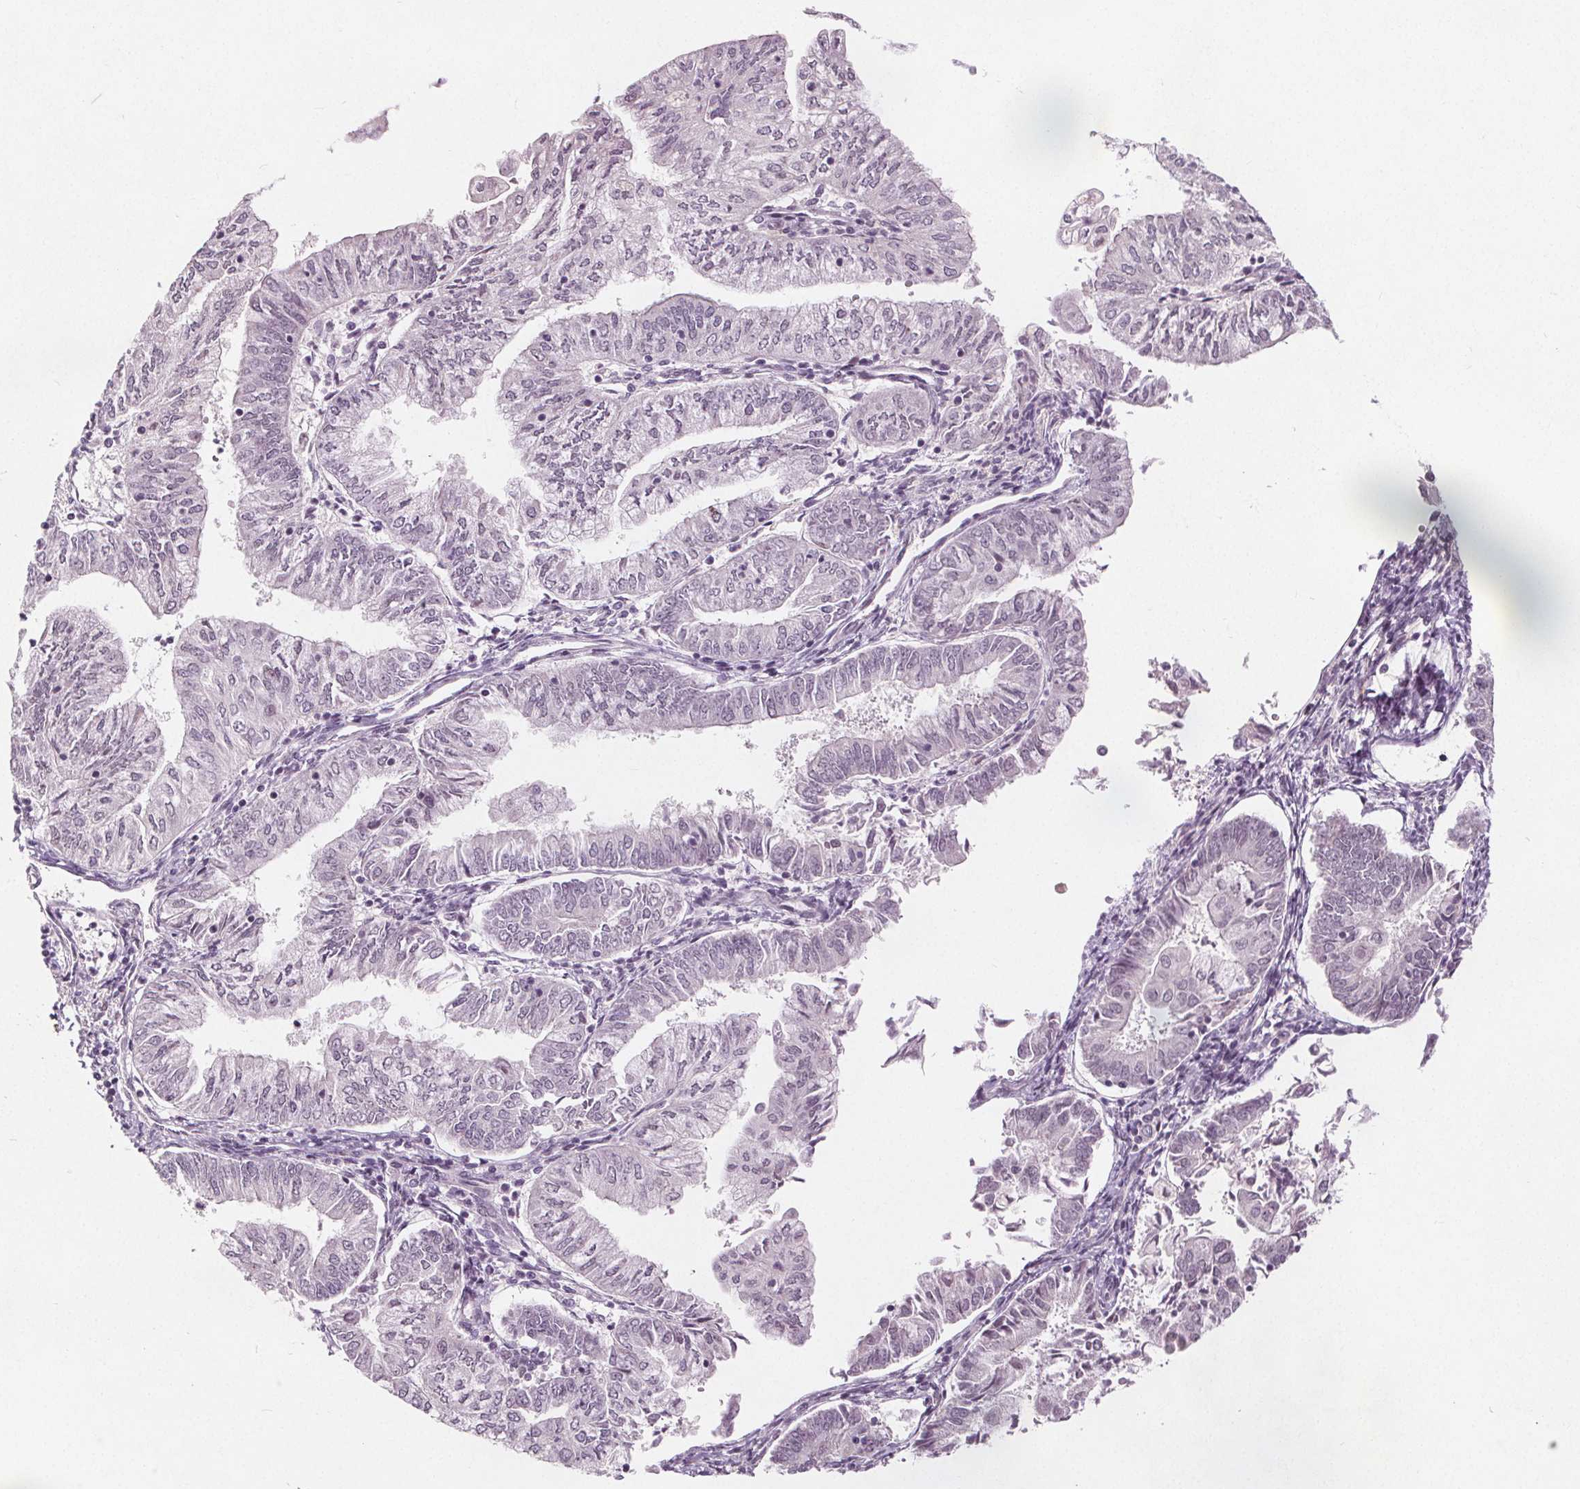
{"staining": {"intensity": "negative", "quantity": "none", "location": "none"}, "tissue": "endometrial cancer", "cell_type": "Tumor cells", "image_type": "cancer", "snomed": [{"axis": "morphology", "description": "Adenocarcinoma, NOS"}, {"axis": "topography", "description": "Endometrium"}], "caption": "High power microscopy histopathology image of an IHC histopathology image of adenocarcinoma (endometrial), revealing no significant staining in tumor cells.", "gene": "TAF6L", "patient": {"sex": "female", "age": 55}}